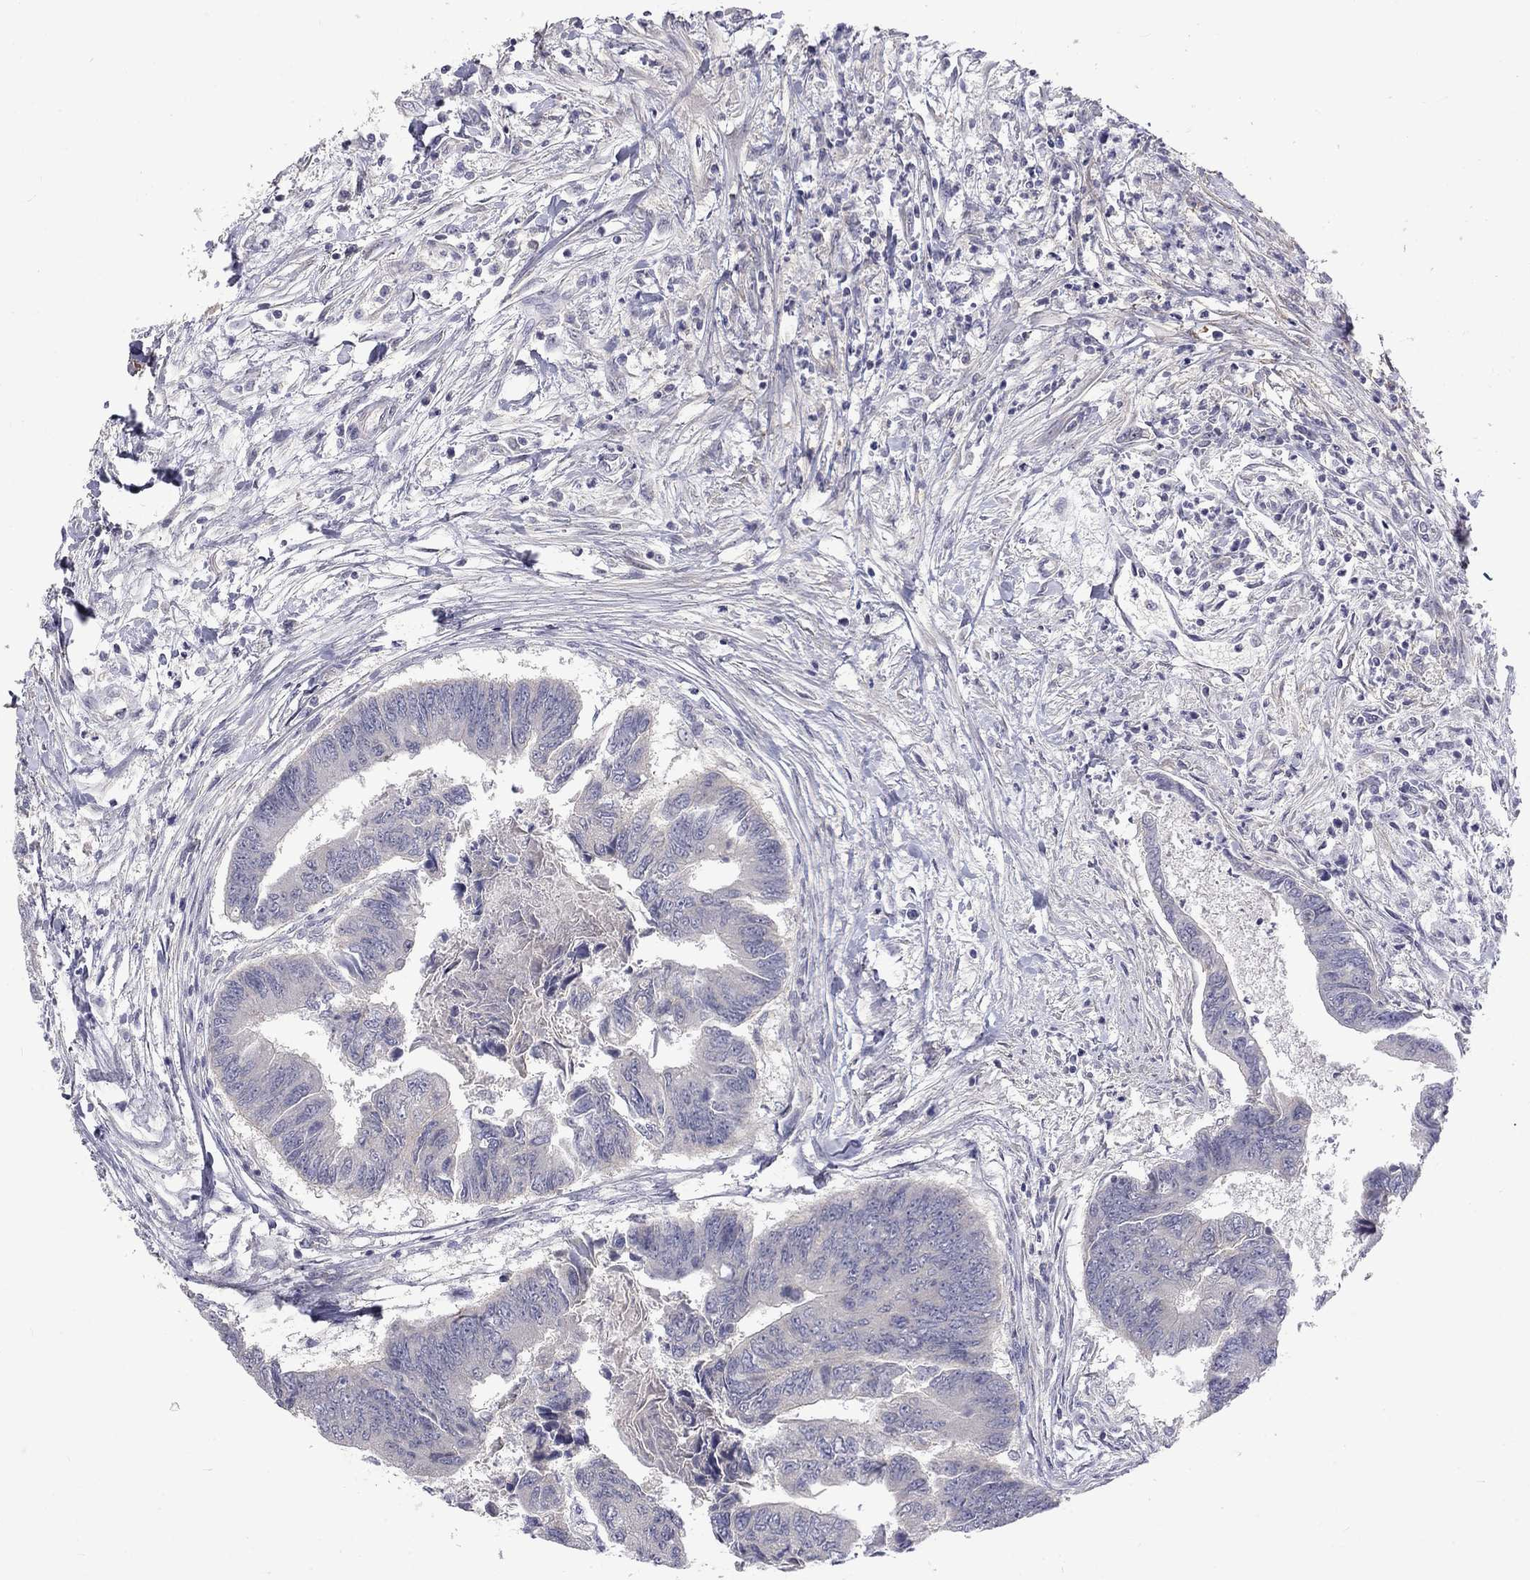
{"staining": {"intensity": "negative", "quantity": "none", "location": "none"}, "tissue": "colorectal cancer", "cell_type": "Tumor cells", "image_type": "cancer", "snomed": [{"axis": "morphology", "description": "Adenocarcinoma, NOS"}, {"axis": "topography", "description": "Colon"}], "caption": "DAB immunohistochemical staining of colorectal cancer (adenocarcinoma) shows no significant expression in tumor cells.", "gene": "SLC39A14", "patient": {"sex": "female", "age": 65}}